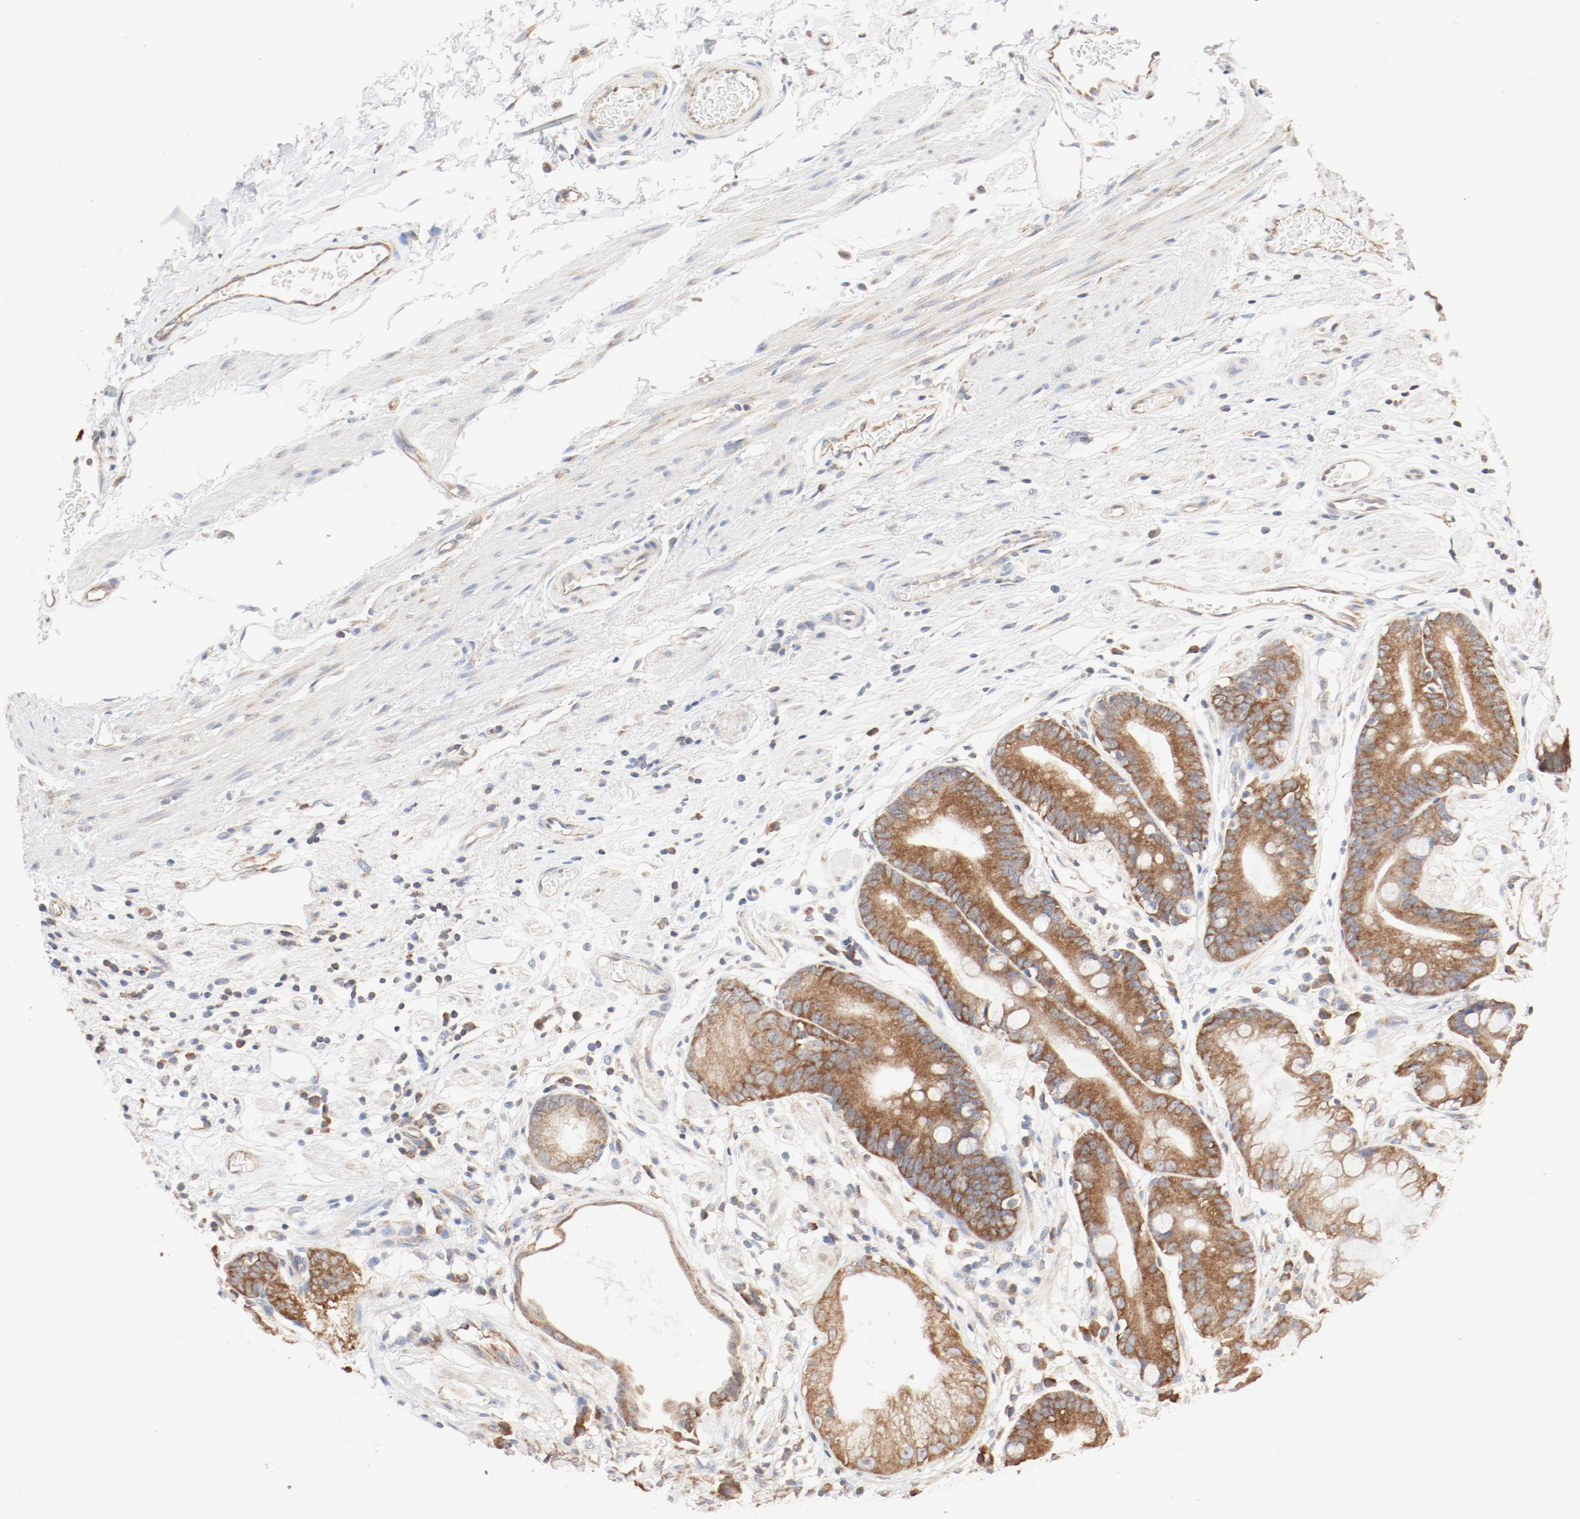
{"staining": {"intensity": "moderate", "quantity": ">75%", "location": "cytoplasmic/membranous"}, "tissue": "stomach", "cell_type": "Glandular cells", "image_type": "normal", "snomed": [{"axis": "morphology", "description": "Normal tissue, NOS"}, {"axis": "morphology", "description": "Inflammation, NOS"}, {"axis": "topography", "description": "Stomach, lower"}], "caption": "A high-resolution micrograph shows IHC staining of unremarkable stomach, which demonstrates moderate cytoplasmic/membranous positivity in about >75% of glandular cells.", "gene": "RPS6", "patient": {"sex": "male", "age": 59}}